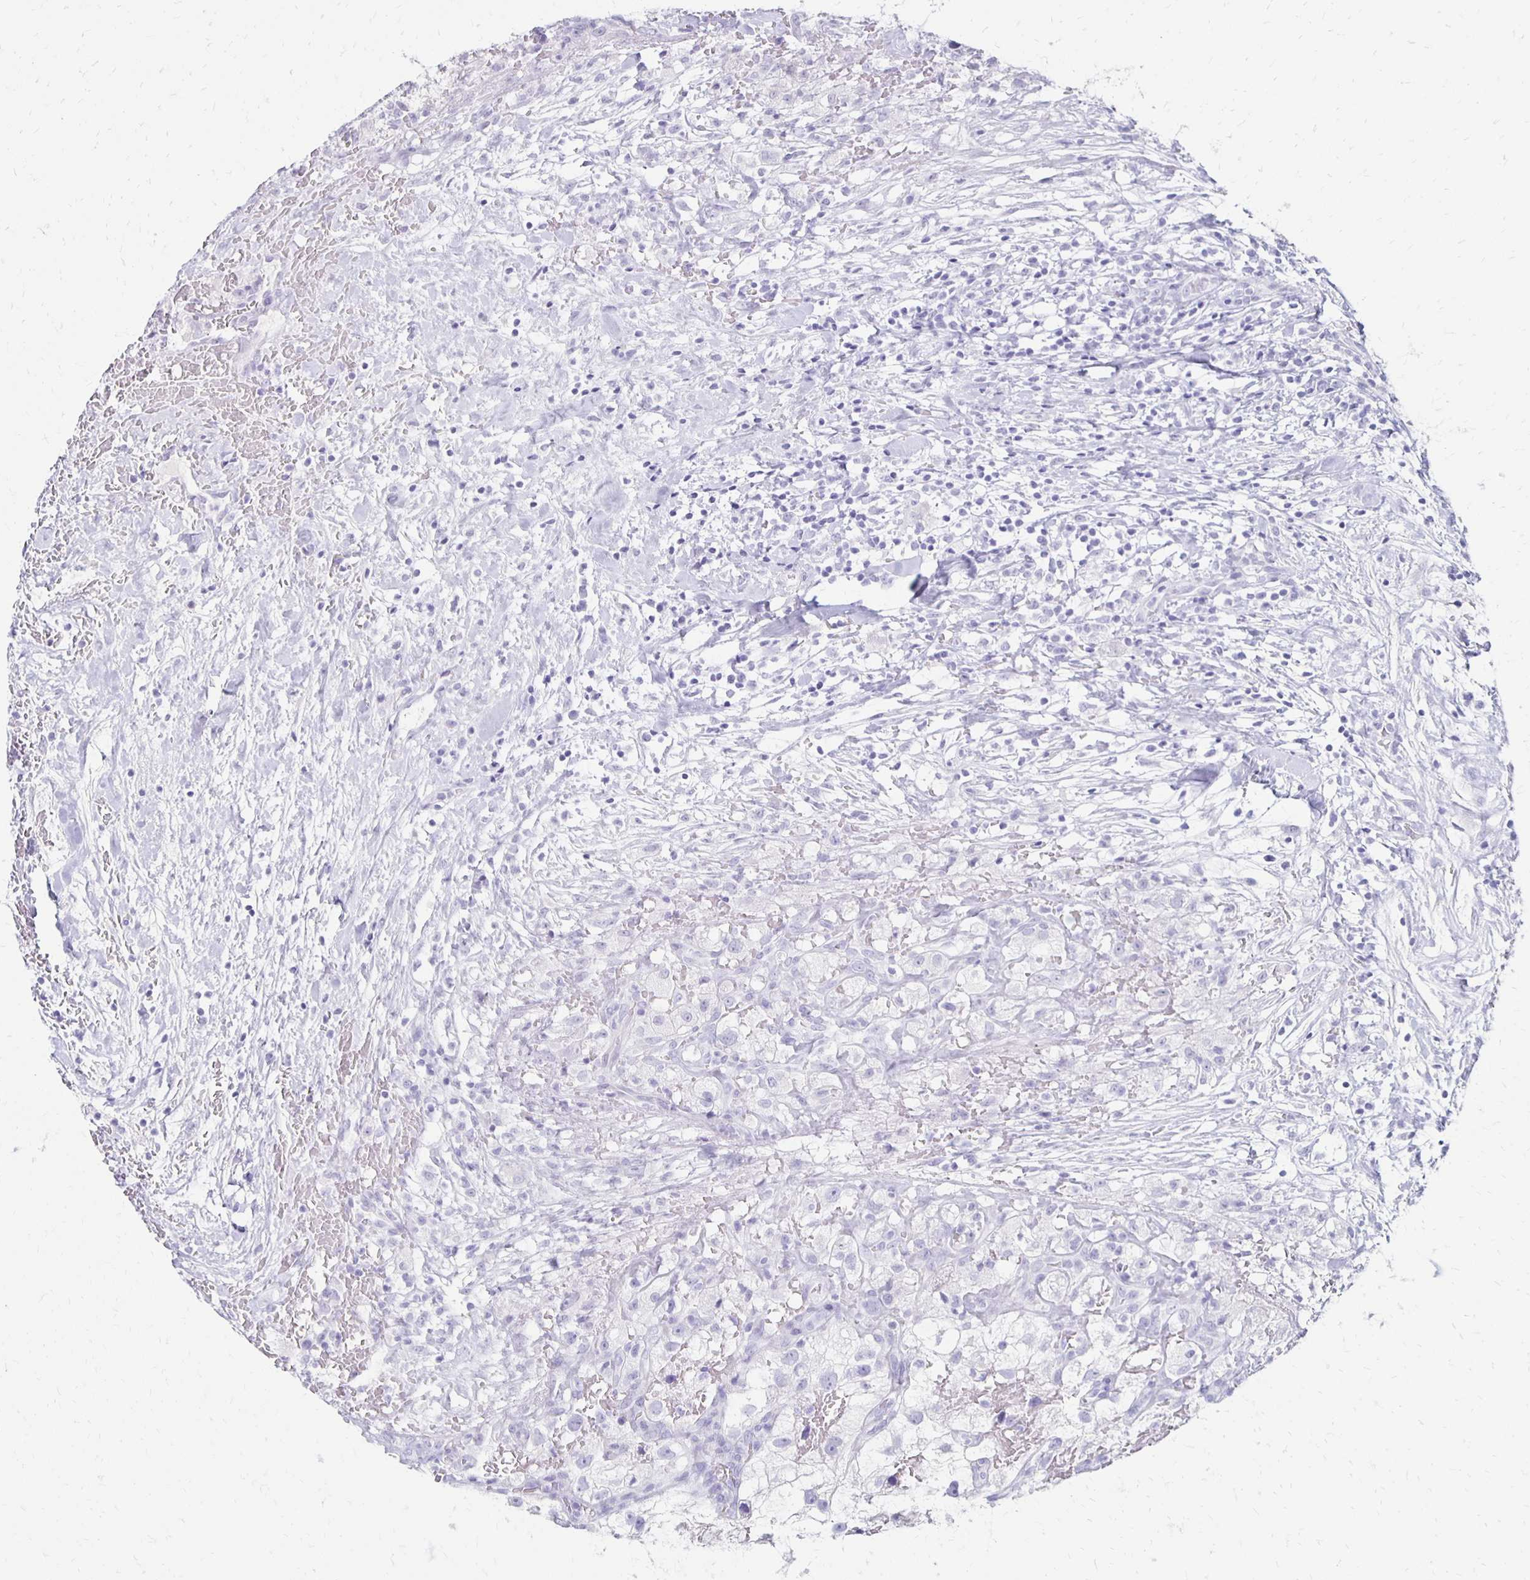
{"staining": {"intensity": "negative", "quantity": "none", "location": "none"}, "tissue": "renal cancer", "cell_type": "Tumor cells", "image_type": "cancer", "snomed": [{"axis": "morphology", "description": "Adenocarcinoma, NOS"}, {"axis": "topography", "description": "Kidney"}], "caption": "The histopathology image displays no staining of tumor cells in adenocarcinoma (renal).", "gene": "RYR1", "patient": {"sex": "male", "age": 59}}